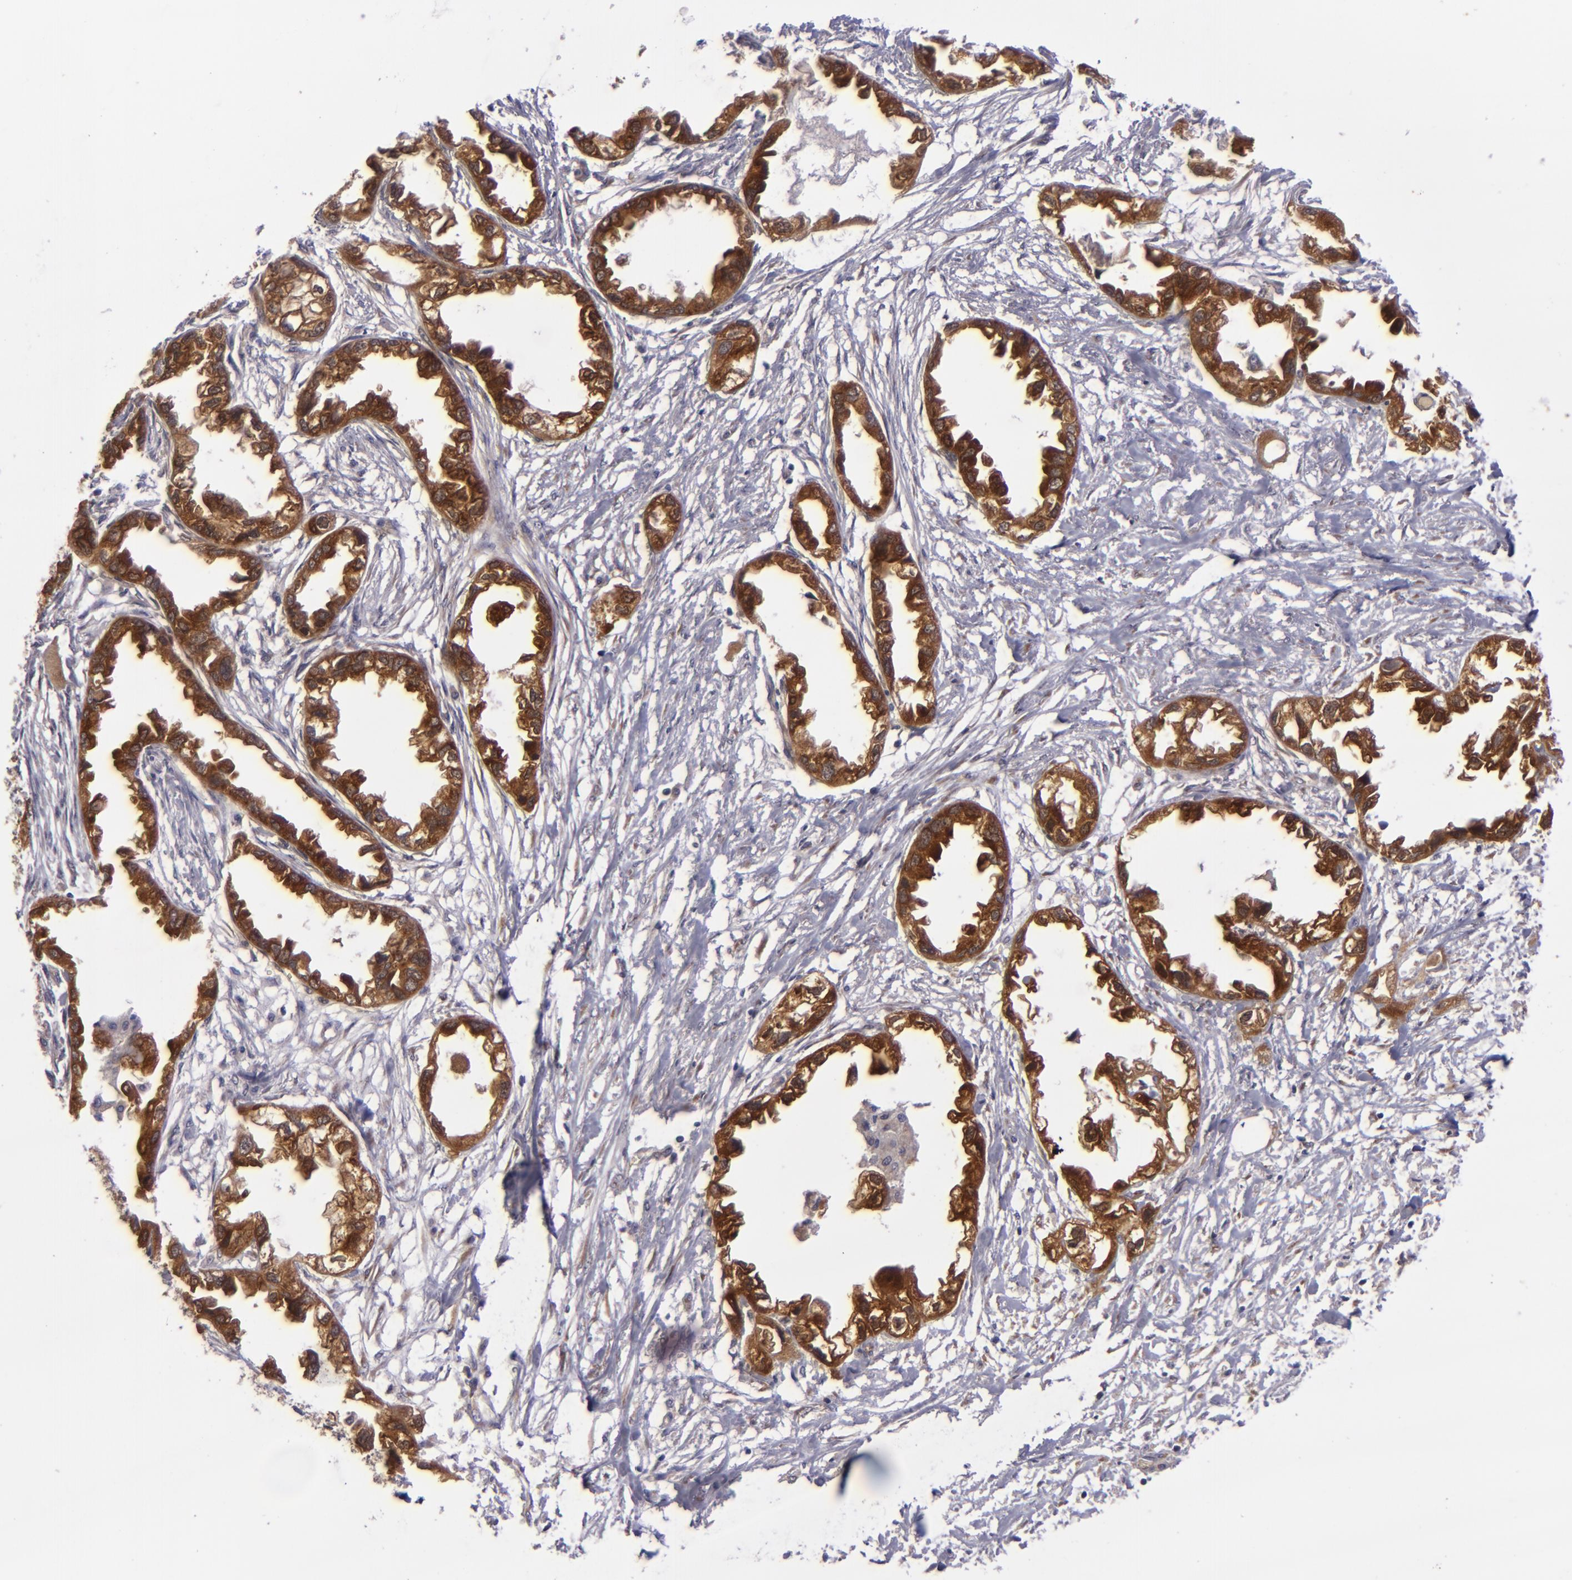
{"staining": {"intensity": "strong", "quantity": ">75%", "location": "cytoplasmic/membranous"}, "tissue": "endometrial cancer", "cell_type": "Tumor cells", "image_type": "cancer", "snomed": [{"axis": "morphology", "description": "Adenocarcinoma, NOS"}, {"axis": "topography", "description": "Endometrium"}], "caption": "Protein expression analysis of human endometrial adenocarcinoma reveals strong cytoplasmic/membranous staining in about >75% of tumor cells. The protein is shown in brown color, while the nuclei are stained blue.", "gene": "SH2D4A", "patient": {"sex": "female", "age": 67}}